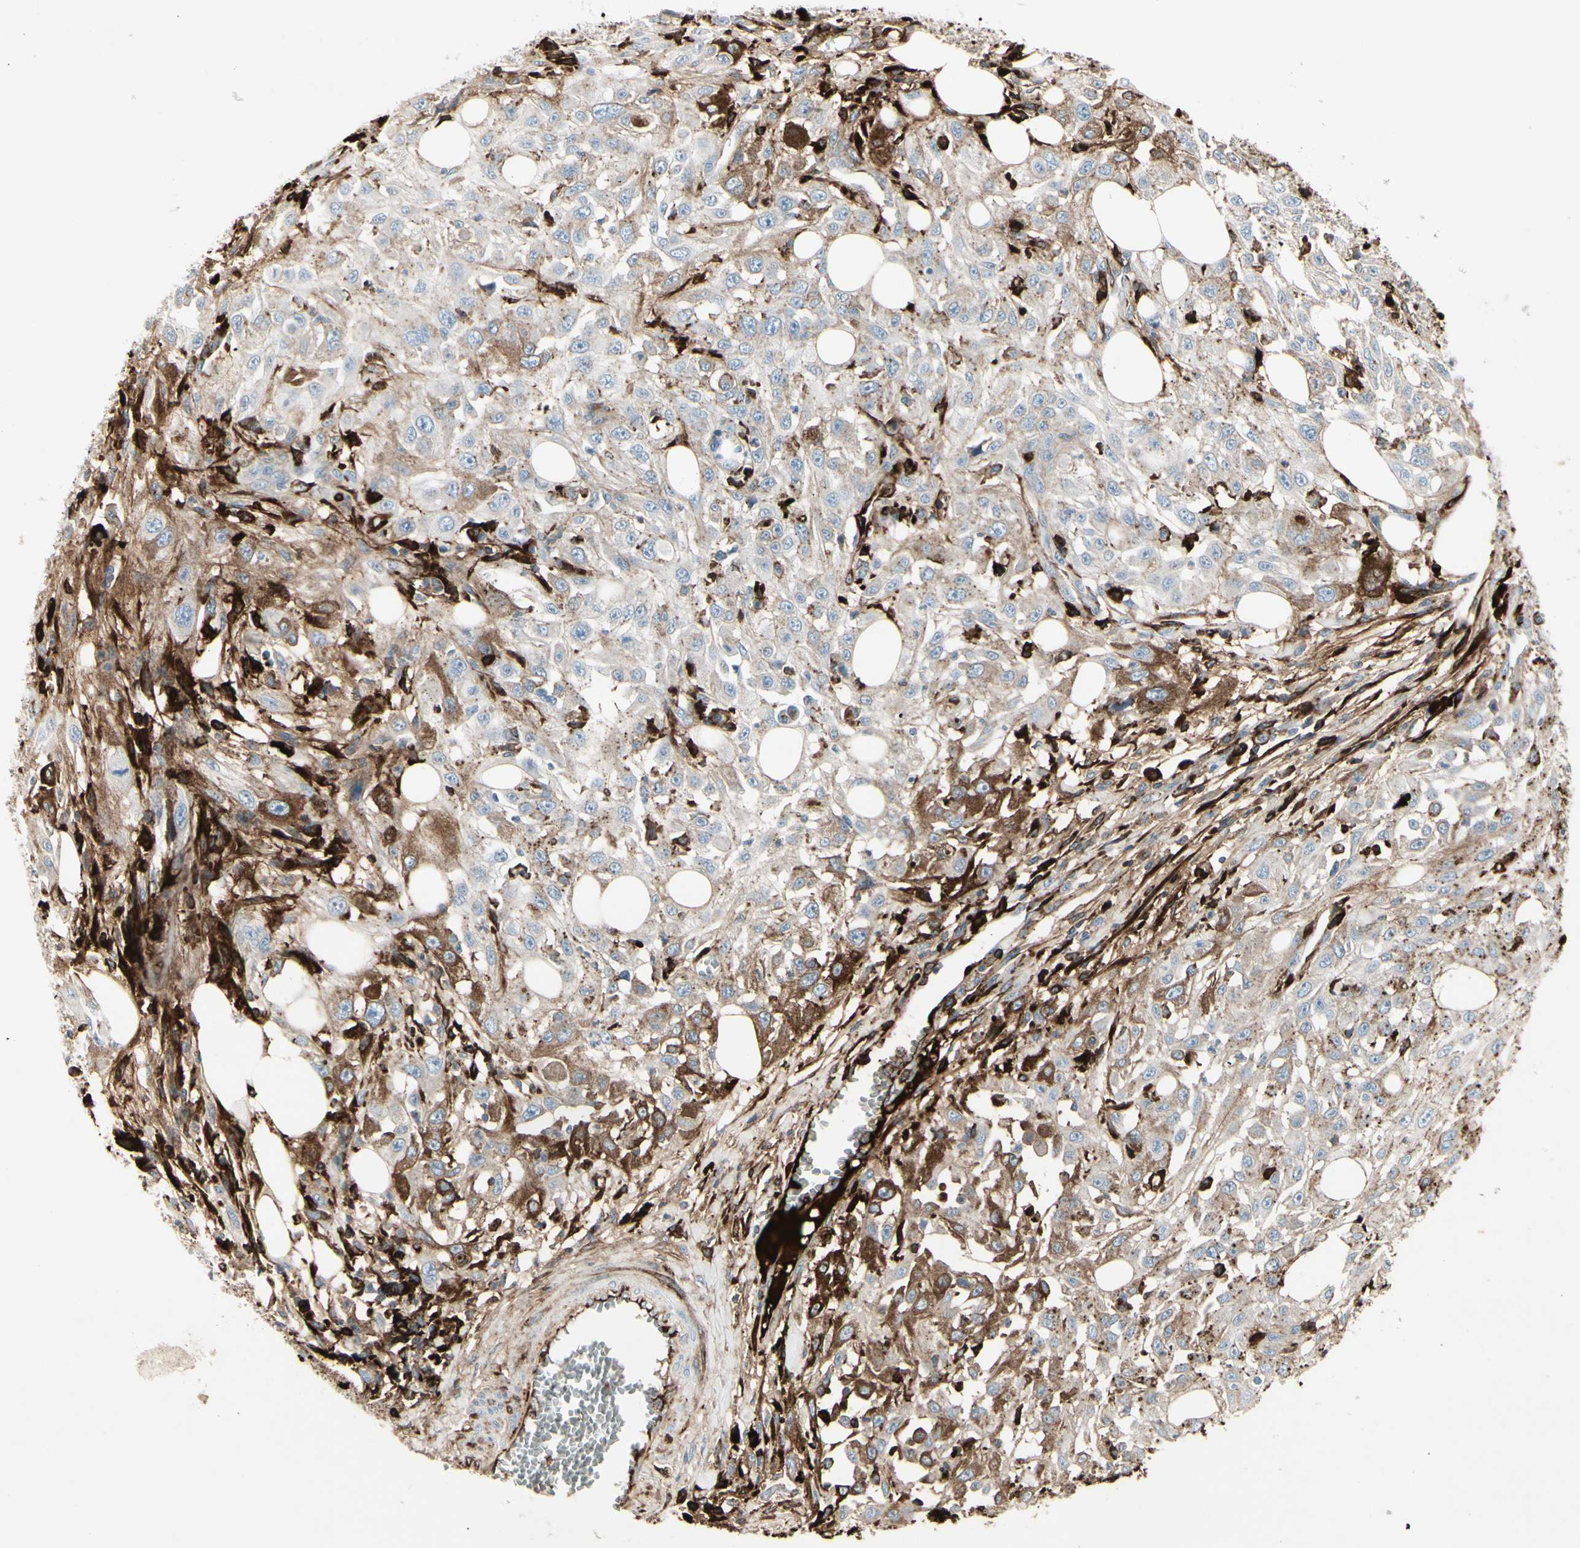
{"staining": {"intensity": "weak", "quantity": ">75%", "location": "cytoplasmic/membranous"}, "tissue": "skin cancer", "cell_type": "Tumor cells", "image_type": "cancer", "snomed": [{"axis": "morphology", "description": "Squamous cell carcinoma, NOS"}, {"axis": "topography", "description": "Skin"}], "caption": "A low amount of weak cytoplasmic/membranous positivity is seen in about >75% of tumor cells in squamous cell carcinoma (skin) tissue.", "gene": "IGHG1", "patient": {"sex": "male", "age": 75}}